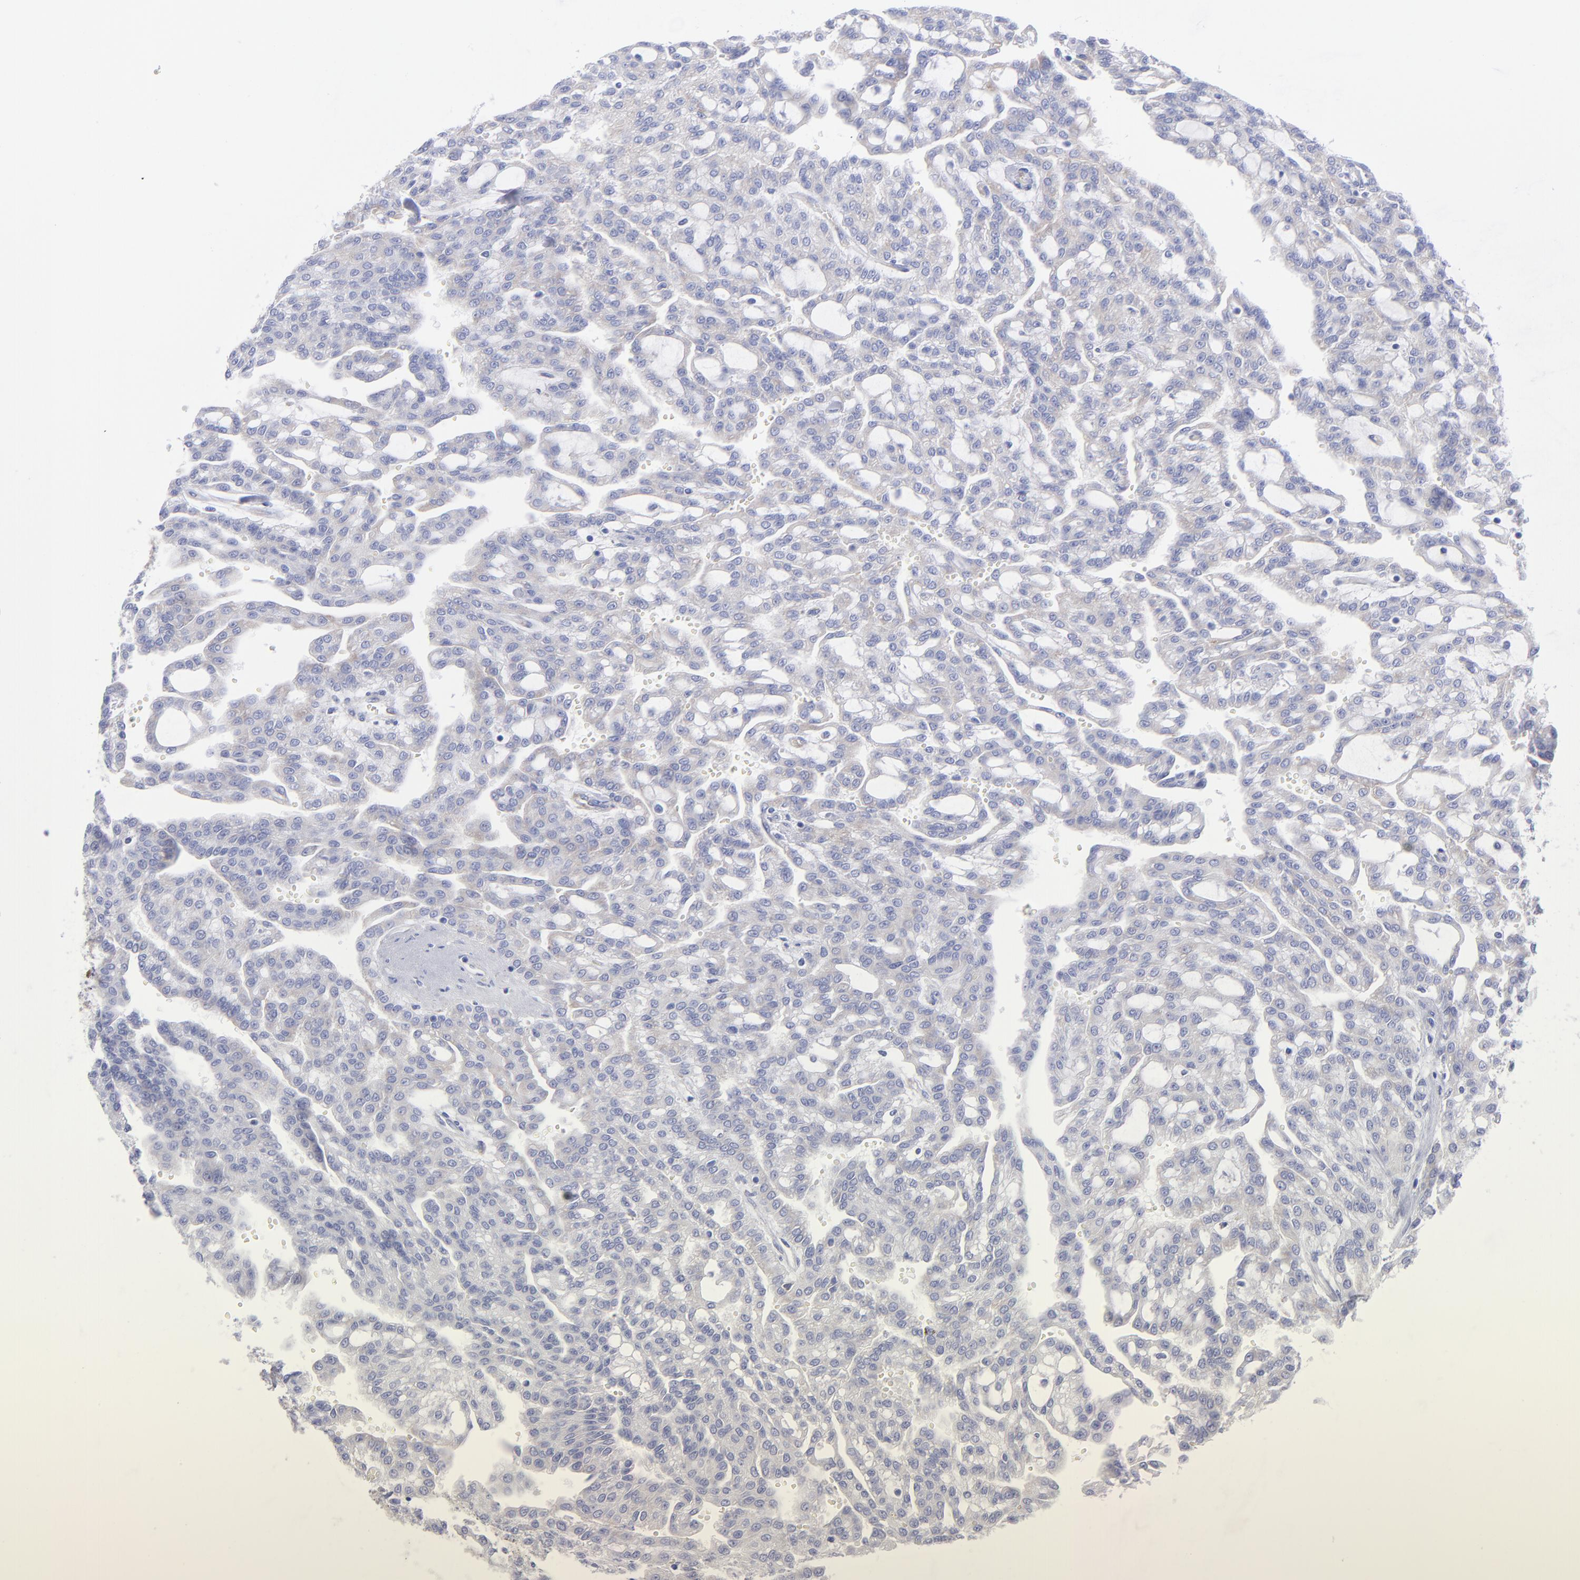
{"staining": {"intensity": "weak", "quantity": "<25%", "location": "cytoplasmic/membranous"}, "tissue": "renal cancer", "cell_type": "Tumor cells", "image_type": "cancer", "snomed": [{"axis": "morphology", "description": "Adenocarcinoma, NOS"}, {"axis": "topography", "description": "Kidney"}], "caption": "This is an immunohistochemistry (IHC) image of human renal cancer (adenocarcinoma). There is no positivity in tumor cells.", "gene": "EIF2AK2", "patient": {"sex": "male", "age": 63}}